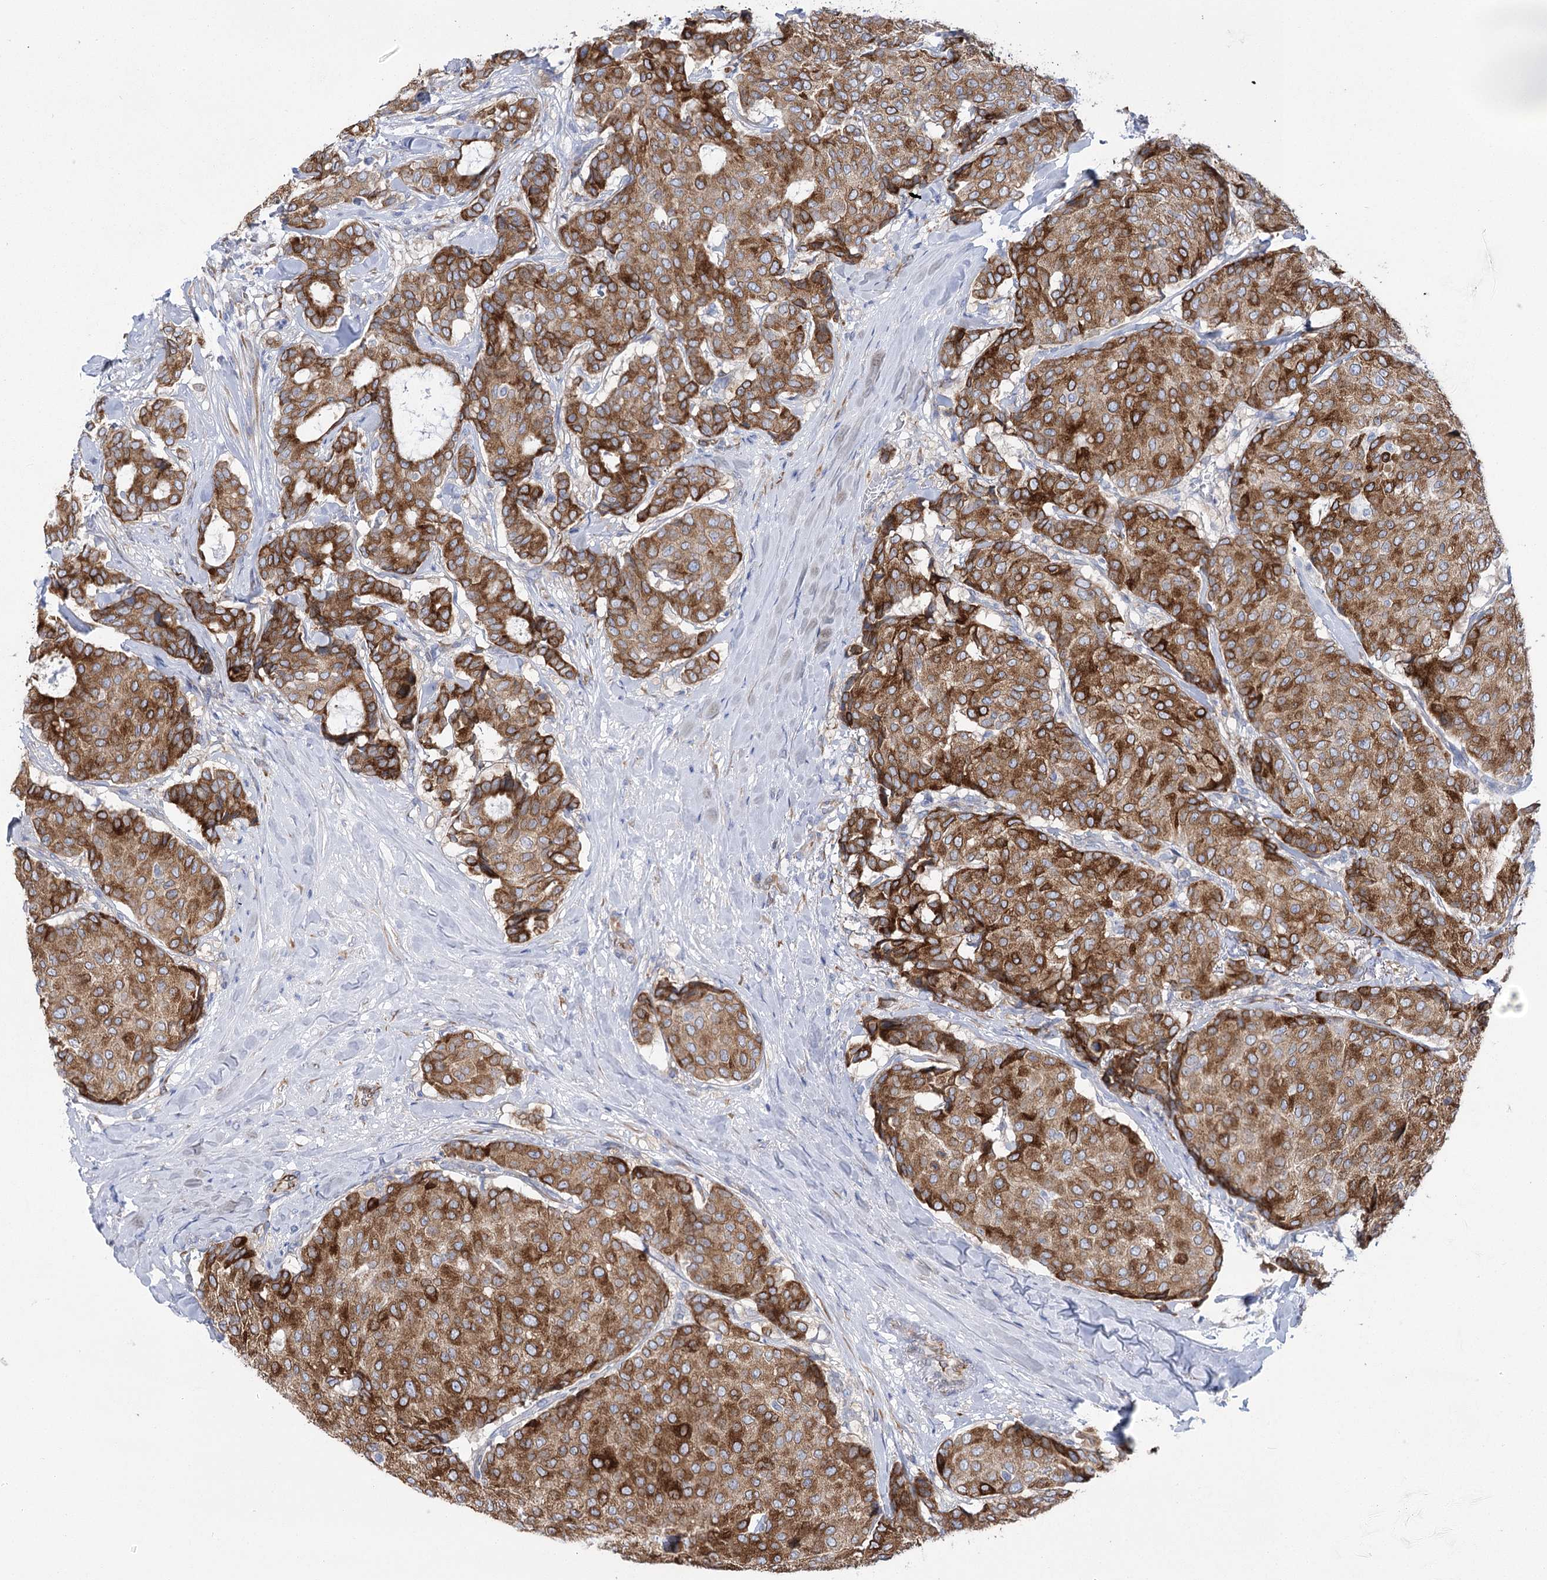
{"staining": {"intensity": "strong", "quantity": ">75%", "location": "cytoplasmic/membranous"}, "tissue": "breast cancer", "cell_type": "Tumor cells", "image_type": "cancer", "snomed": [{"axis": "morphology", "description": "Duct carcinoma"}, {"axis": "topography", "description": "Breast"}], "caption": "This photomicrograph shows breast cancer stained with IHC to label a protein in brown. The cytoplasmic/membranous of tumor cells show strong positivity for the protein. Nuclei are counter-stained blue.", "gene": "YTHDC2", "patient": {"sex": "female", "age": 75}}